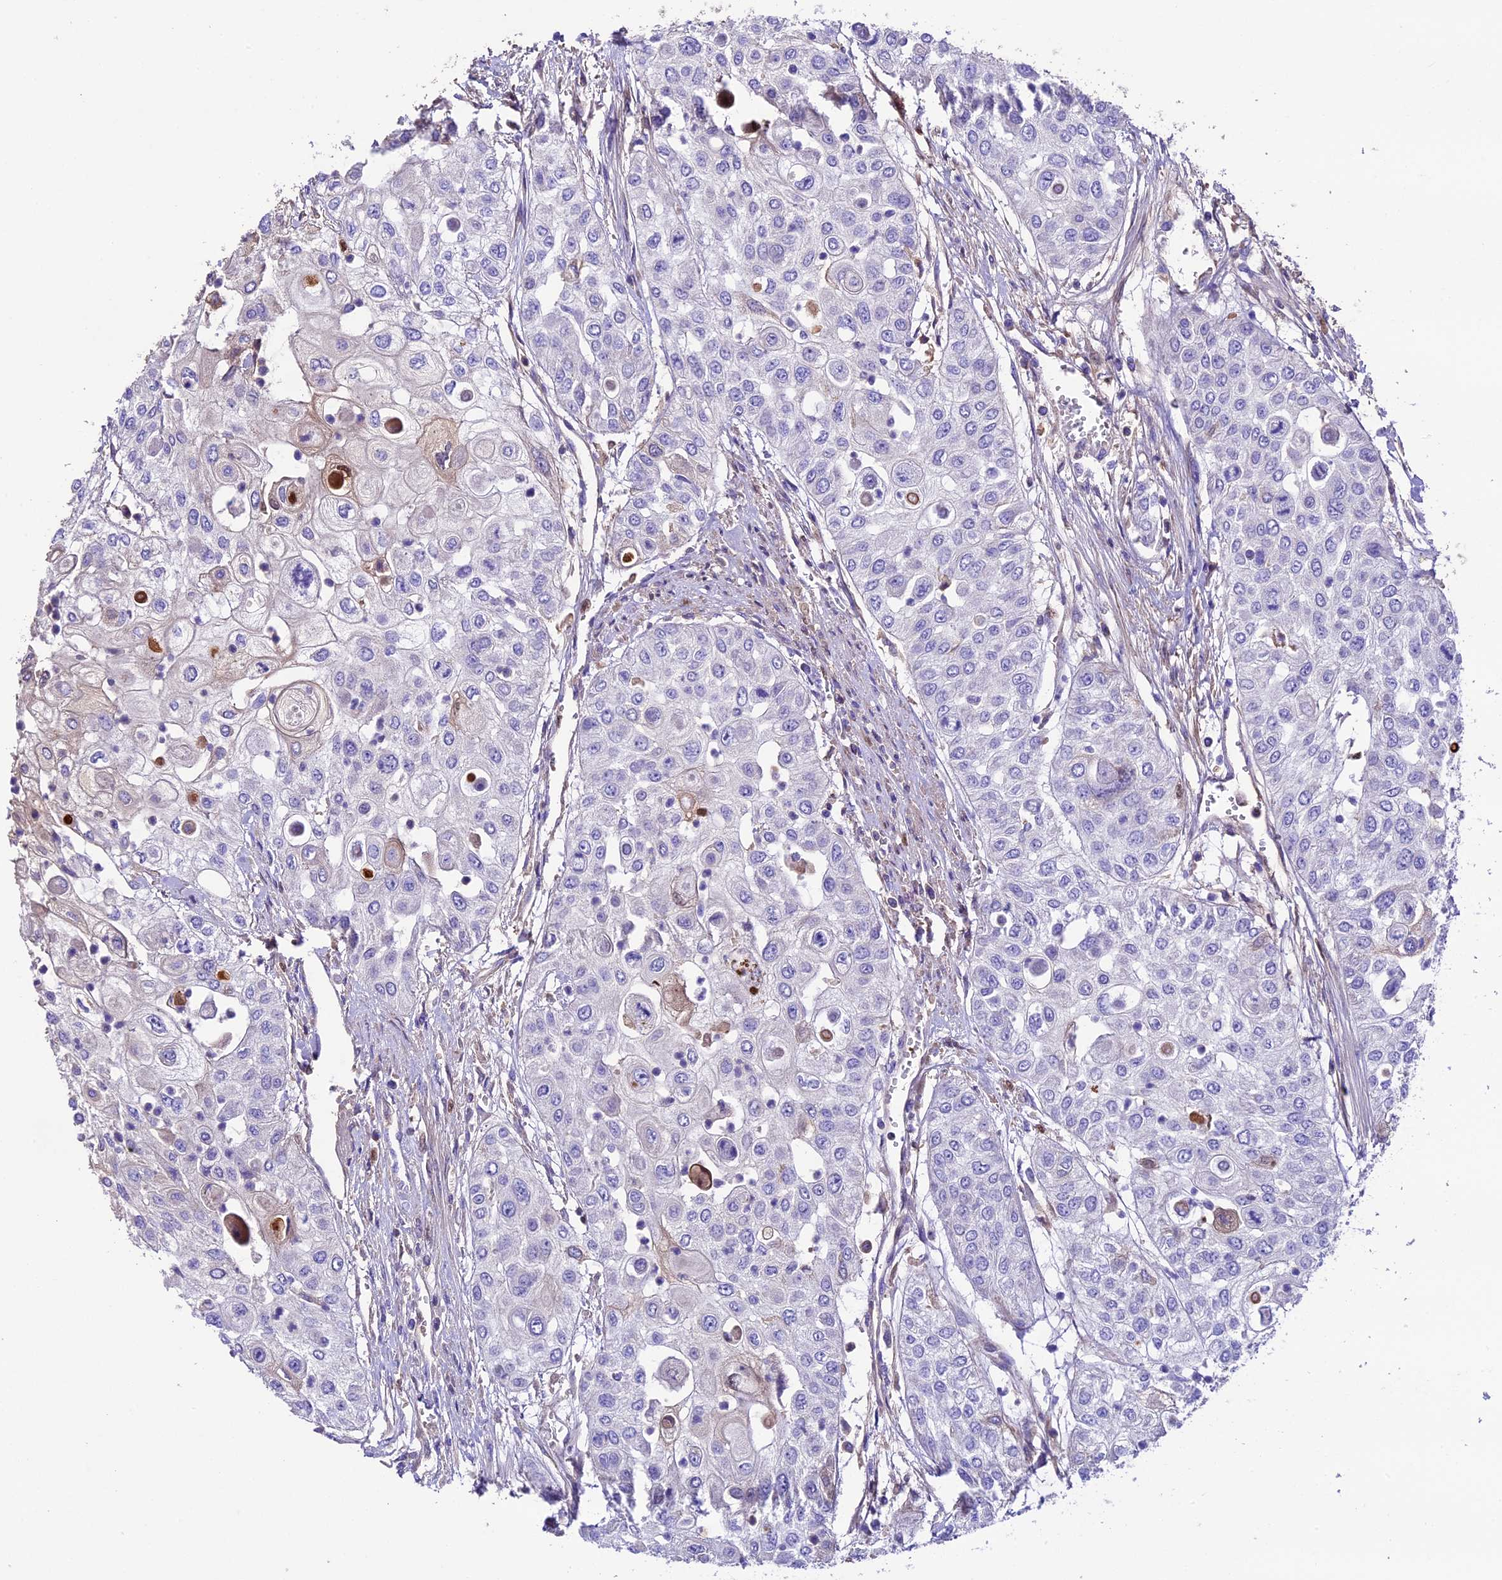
{"staining": {"intensity": "negative", "quantity": "none", "location": "none"}, "tissue": "urothelial cancer", "cell_type": "Tumor cells", "image_type": "cancer", "snomed": [{"axis": "morphology", "description": "Urothelial carcinoma, High grade"}, {"axis": "topography", "description": "Urinary bladder"}], "caption": "High magnification brightfield microscopy of urothelial cancer stained with DAB (3,3'-diaminobenzidine) (brown) and counterstained with hematoxylin (blue): tumor cells show no significant staining.", "gene": "TCP11L2", "patient": {"sex": "female", "age": 79}}